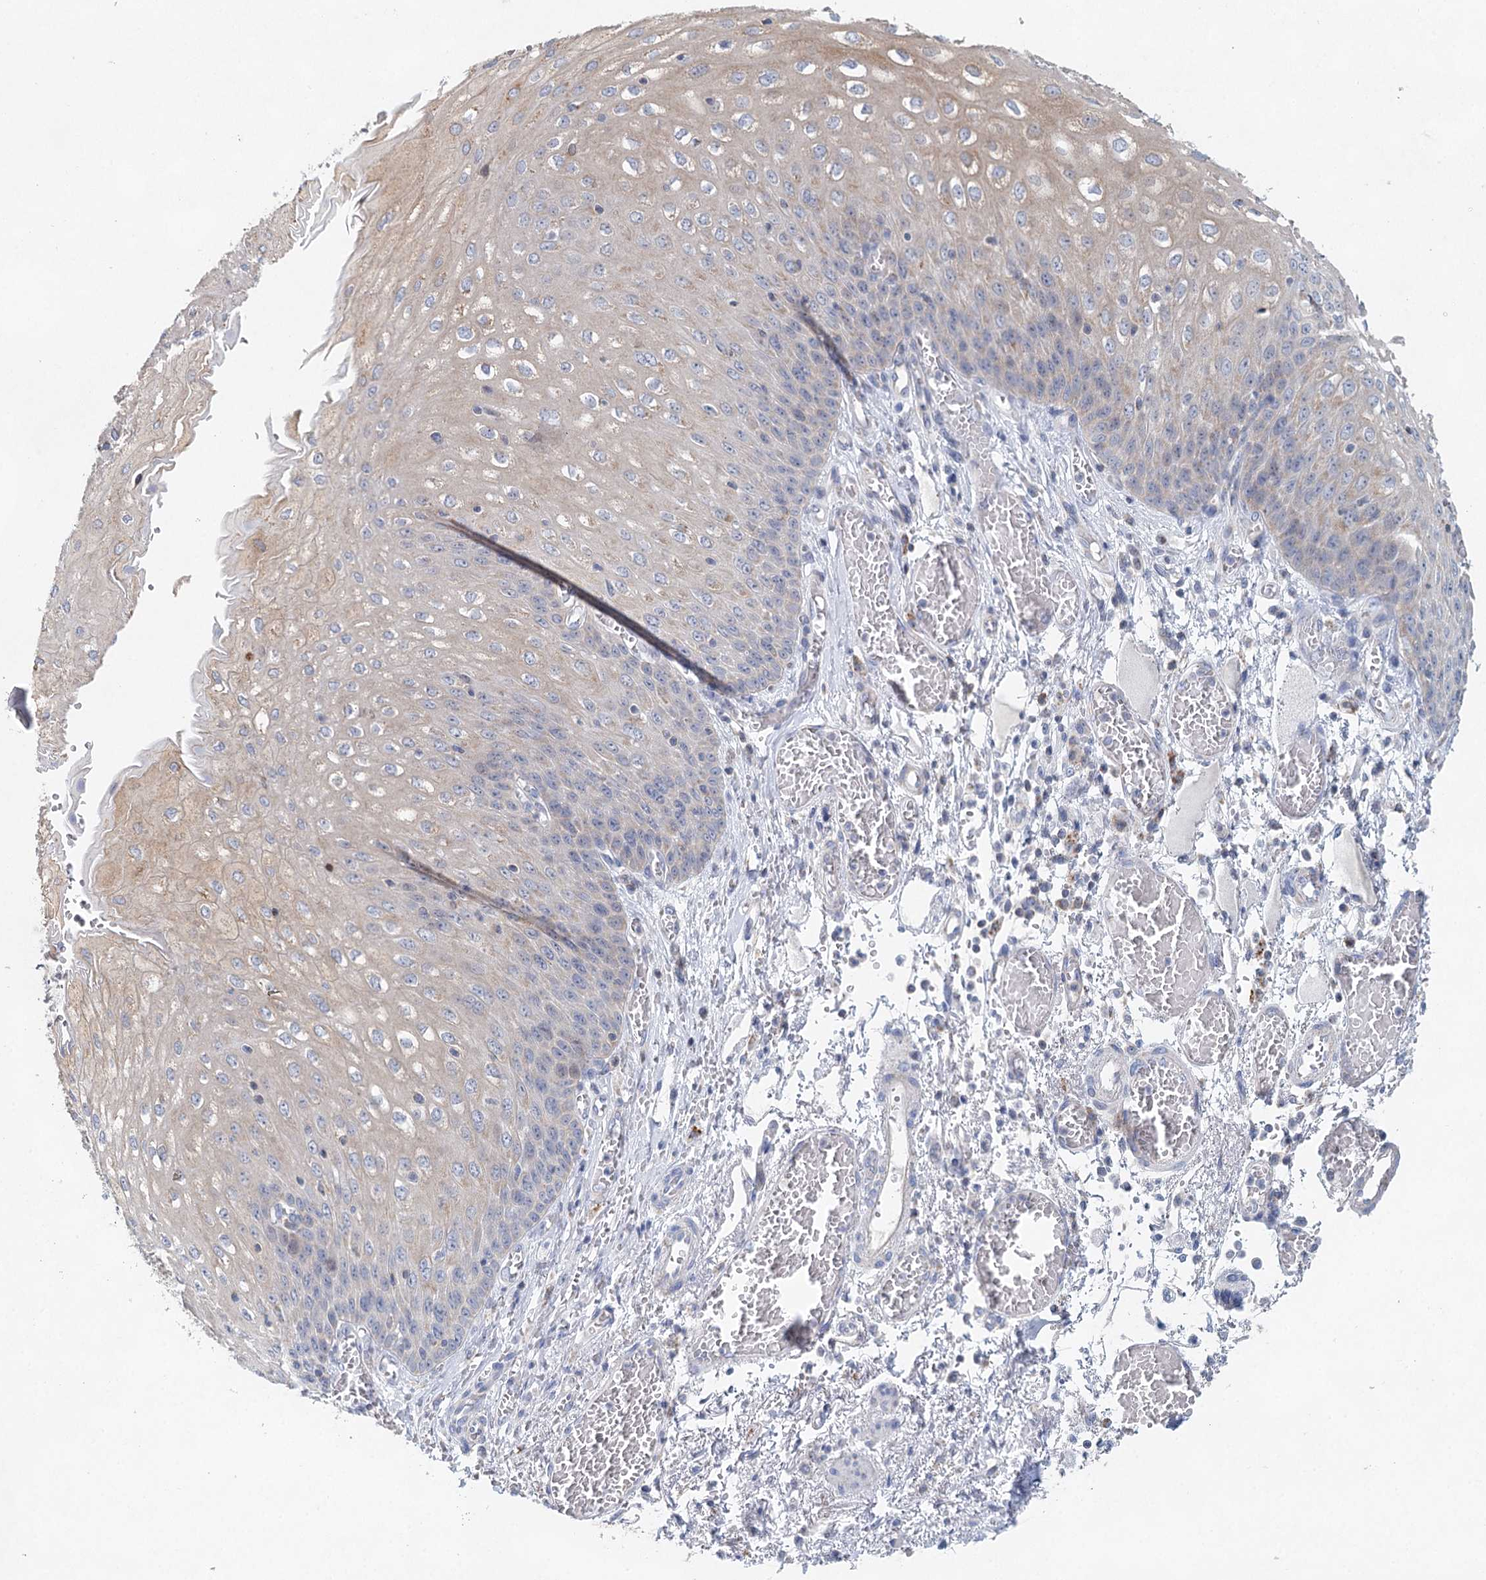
{"staining": {"intensity": "weak", "quantity": "<25%", "location": "cytoplasmic/membranous"}, "tissue": "esophagus", "cell_type": "Squamous epithelial cells", "image_type": "normal", "snomed": [{"axis": "morphology", "description": "Normal tissue, NOS"}, {"axis": "topography", "description": "Esophagus"}], "caption": "A histopathology image of esophagus stained for a protein demonstrates no brown staining in squamous epithelial cells. (DAB (3,3'-diaminobenzidine) IHC visualized using brightfield microscopy, high magnification).", "gene": "XPO6", "patient": {"sex": "male", "age": 81}}